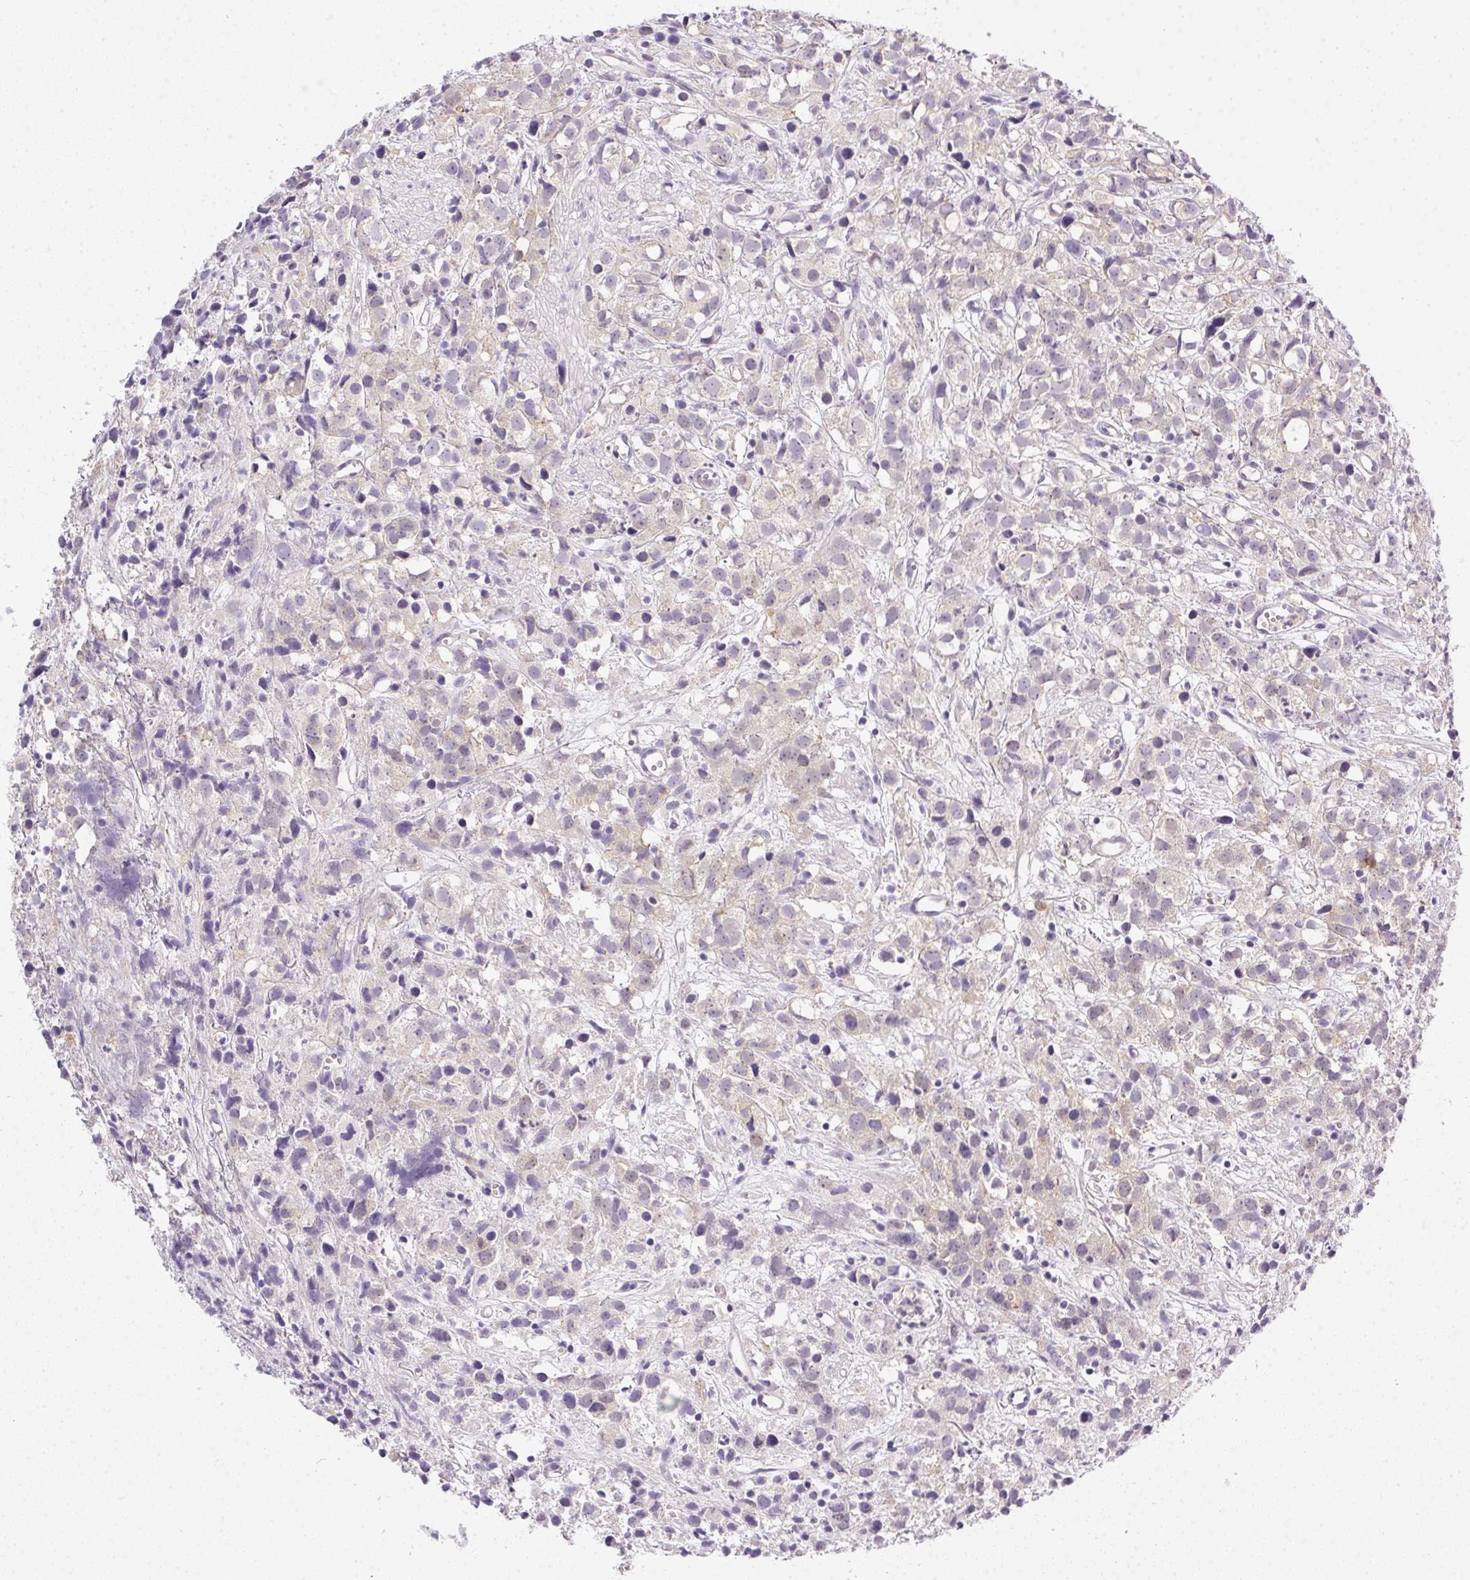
{"staining": {"intensity": "weak", "quantity": "<25%", "location": "cytoplasmic/membranous"}, "tissue": "prostate cancer", "cell_type": "Tumor cells", "image_type": "cancer", "snomed": [{"axis": "morphology", "description": "Adenocarcinoma, High grade"}, {"axis": "topography", "description": "Prostate"}], "caption": "High power microscopy histopathology image of an immunohistochemistry (IHC) image of prostate high-grade adenocarcinoma, revealing no significant positivity in tumor cells.", "gene": "SLC17A7", "patient": {"sex": "male", "age": 68}}